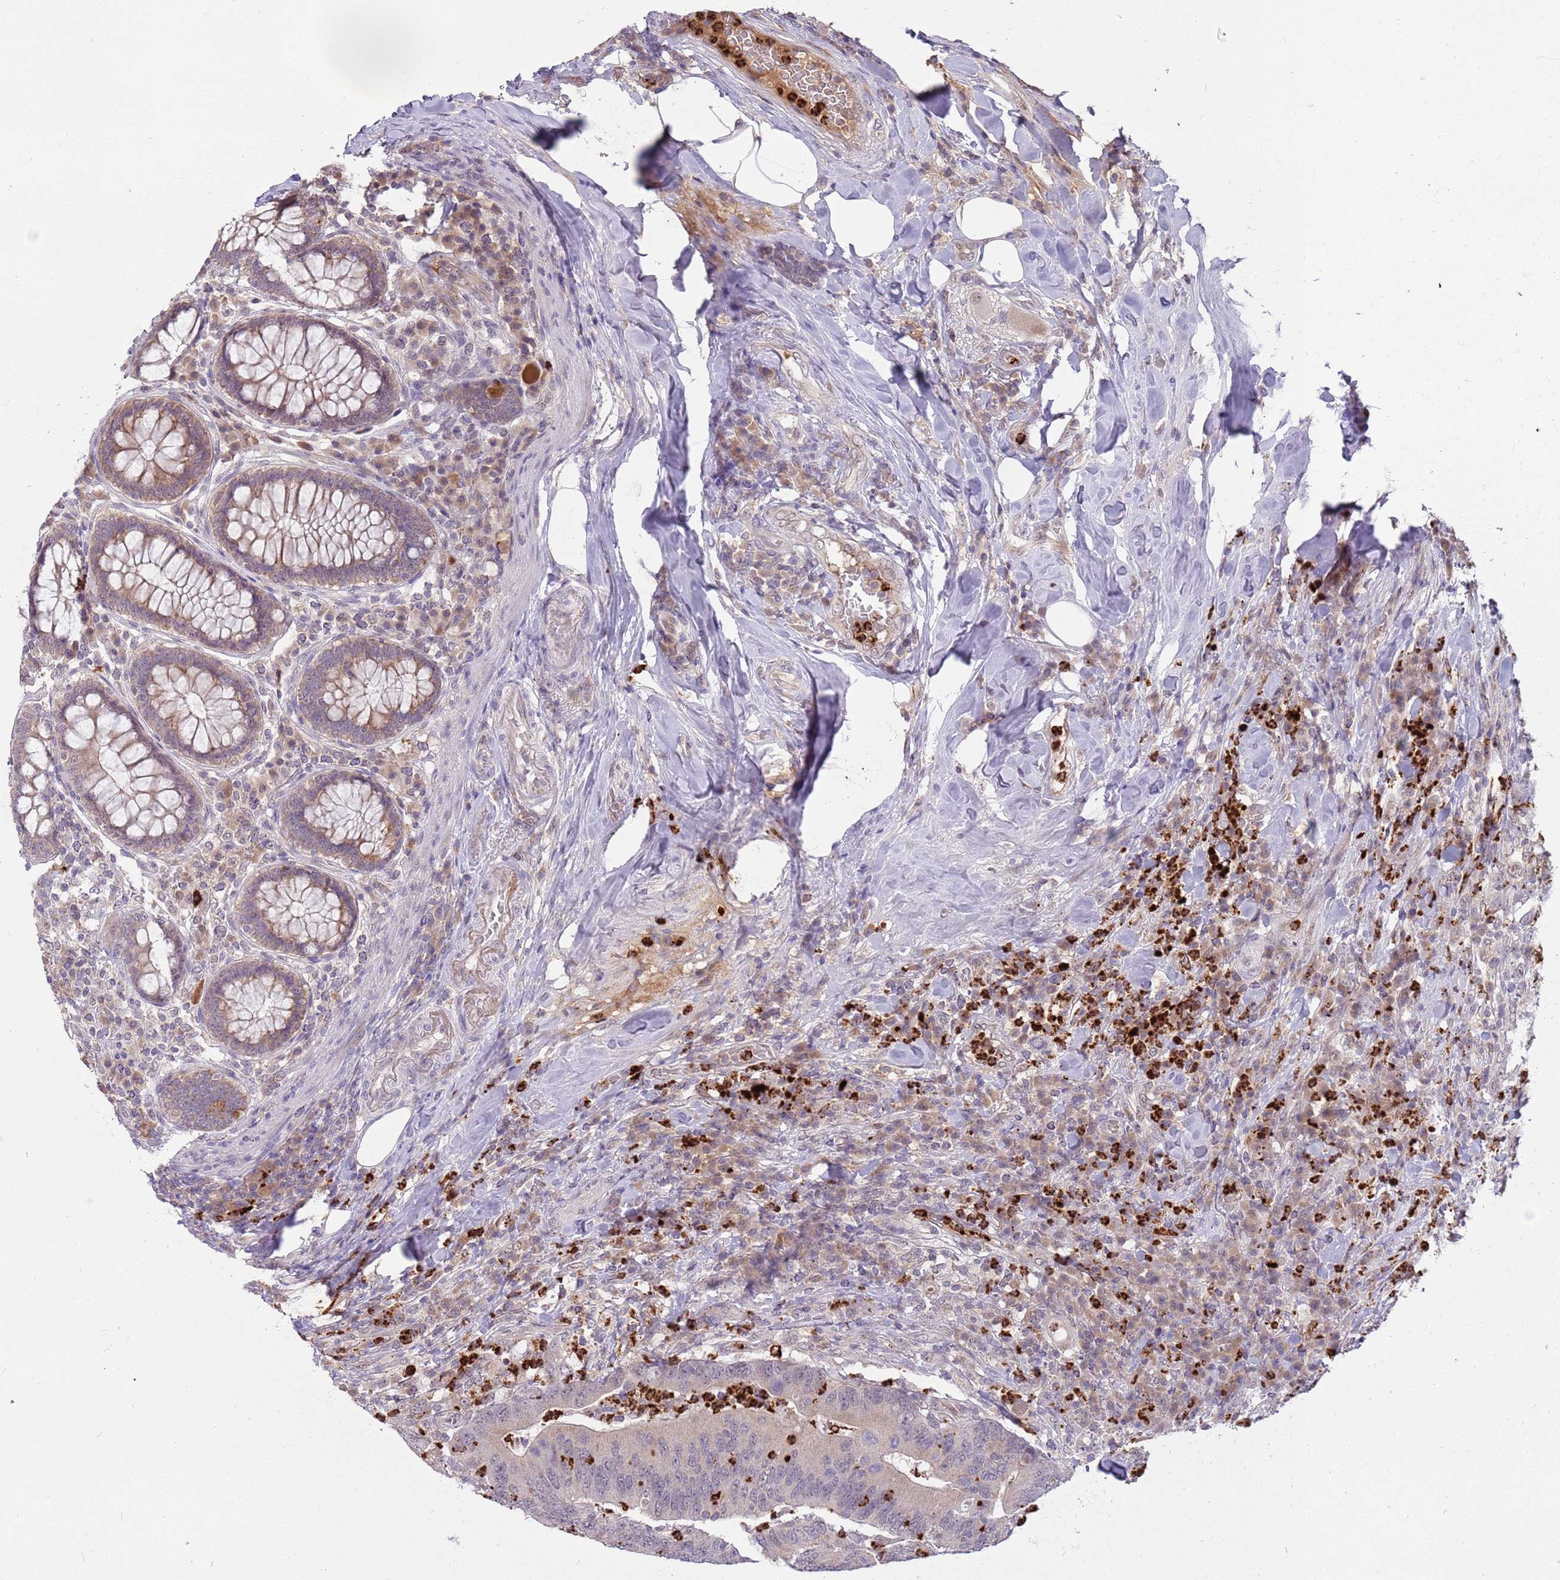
{"staining": {"intensity": "moderate", "quantity": "25%-75%", "location": "cytoplasmic/membranous"}, "tissue": "colorectal cancer", "cell_type": "Tumor cells", "image_type": "cancer", "snomed": [{"axis": "morphology", "description": "Adenocarcinoma, NOS"}, {"axis": "topography", "description": "Colon"}], "caption": "This is an image of IHC staining of colorectal adenocarcinoma, which shows moderate staining in the cytoplasmic/membranous of tumor cells.", "gene": "NBPF6", "patient": {"sex": "female", "age": 66}}